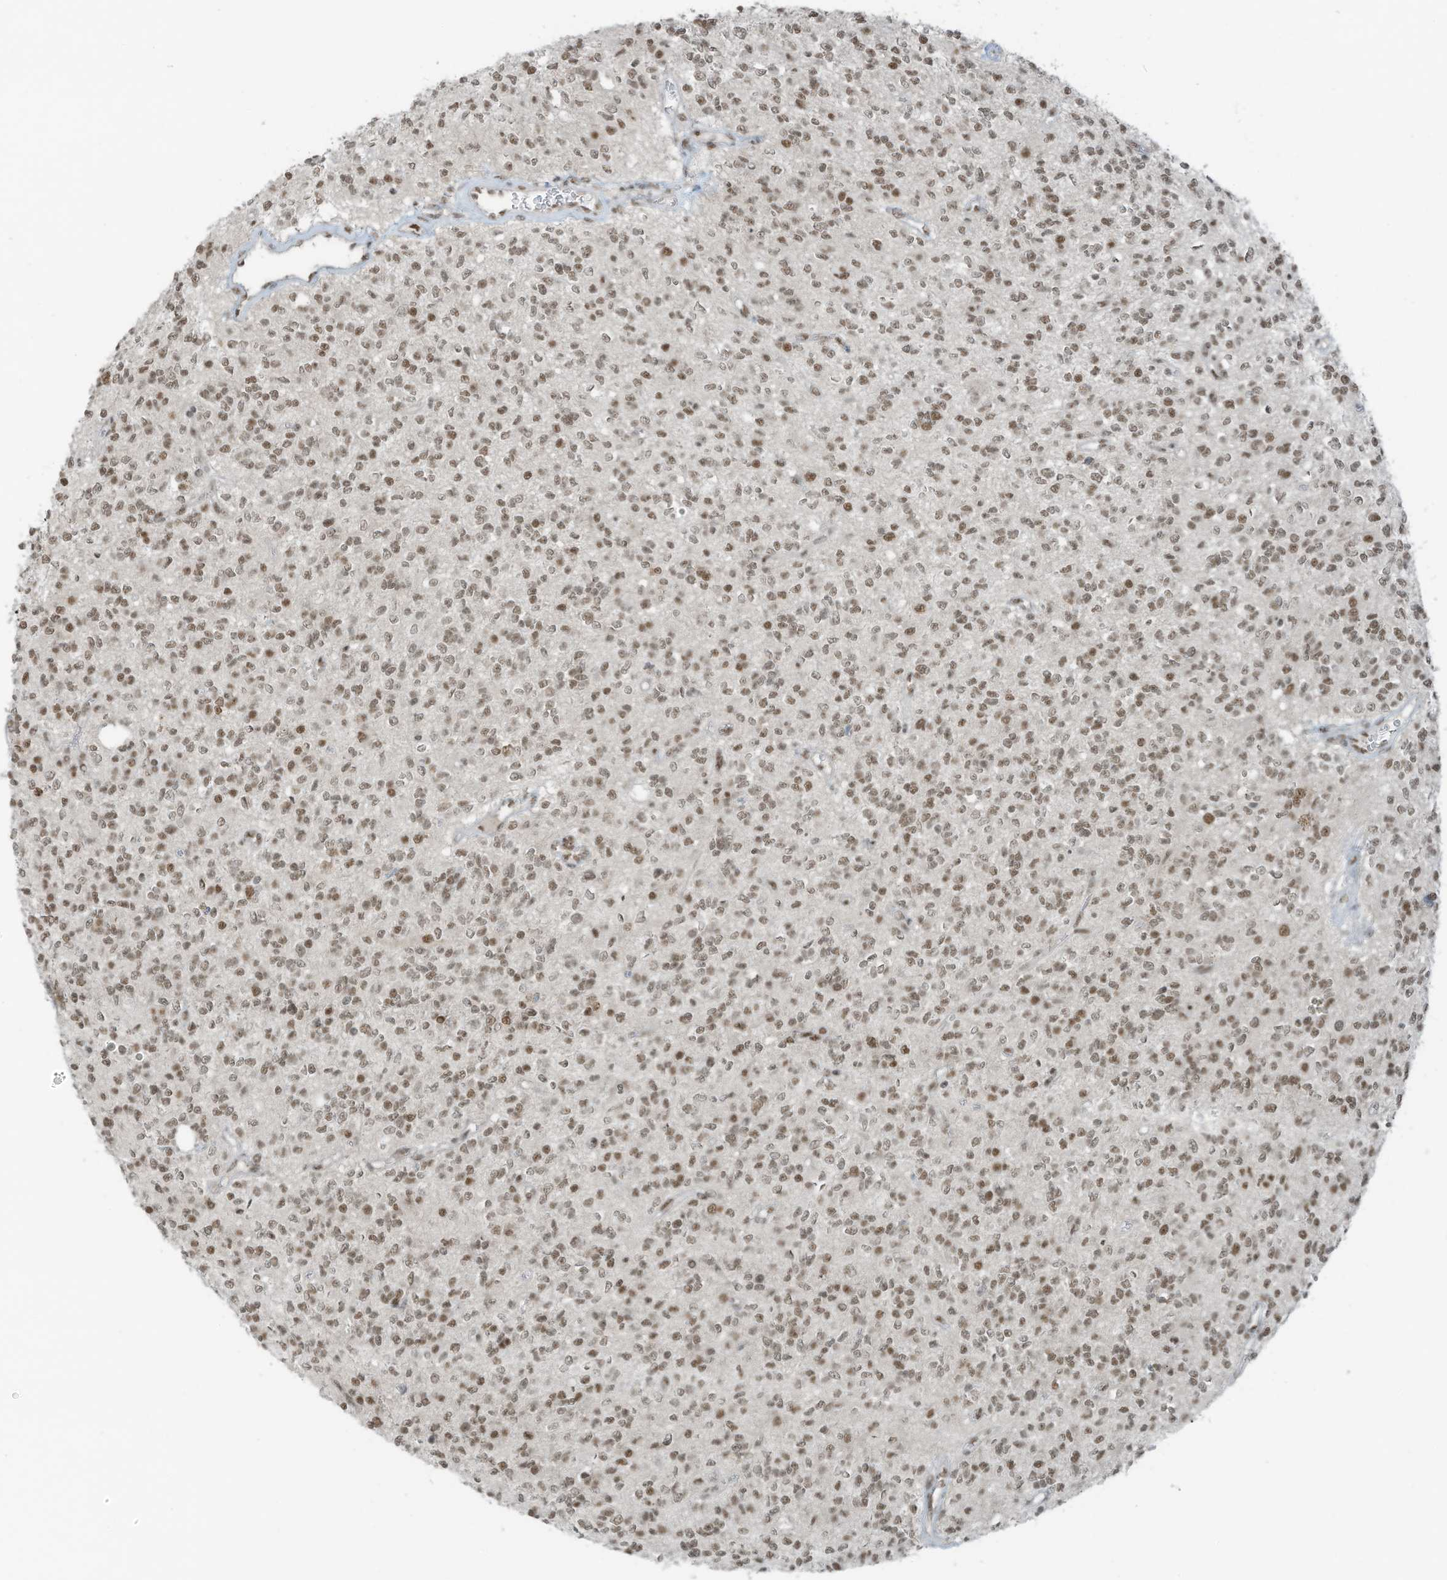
{"staining": {"intensity": "moderate", "quantity": ">75%", "location": "nuclear"}, "tissue": "glioma", "cell_type": "Tumor cells", "image_type": "cancer", "snomed": [{"axis": "morphology", "description": "Glioma, malignant, High grade"}, {"axis": "topography", "description": "Brain"}], "caption": "A histopathology image showing moderate nuclear staining in about >75% of tumor cells in glioma, as visualized by brown immunohistochemical staining.", "gene": "WRNIP1", "patient": {"sex": "male", "age": 34}}